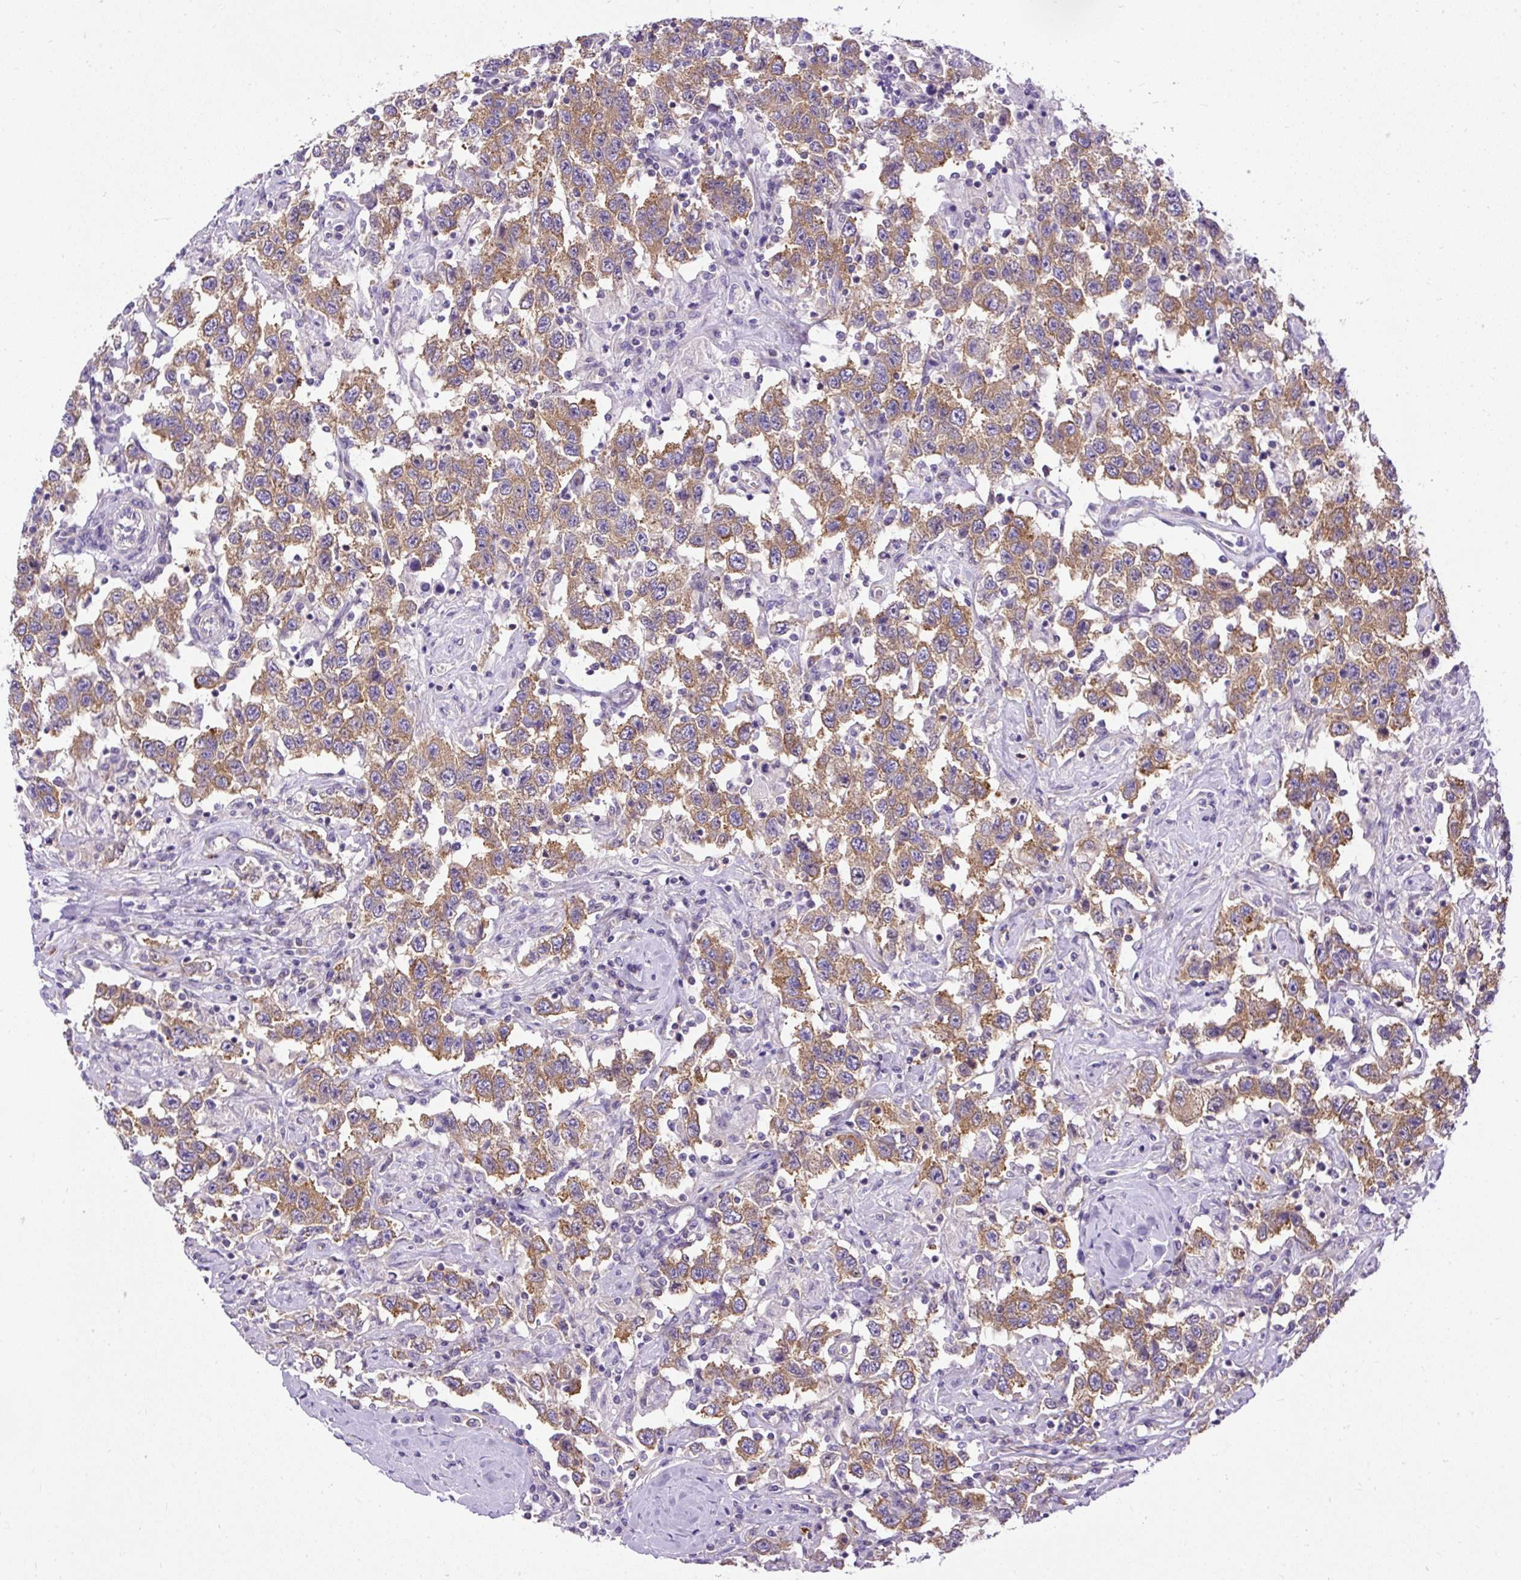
{"staining": {"intensity": "moderate", "quantity": ">75%", "location": "cytoplasmic/membranous"}, "tissue": "testis cancer", "cell_type": "Tumor cells", "image_type": "cancer", "snomed": [{"axis": "morphology", "description": "Seminoma, NOS"}, {"axis": "topography", "description": "Testis"}], "caption": "Testis seminoma stained for a protein reveals moderate cytoplasmic/membranous positivity in tumor cells. Nuclei are stained in blue.", "gene": "MAP1S", "patient": {"sex": "male", "age": 41}}